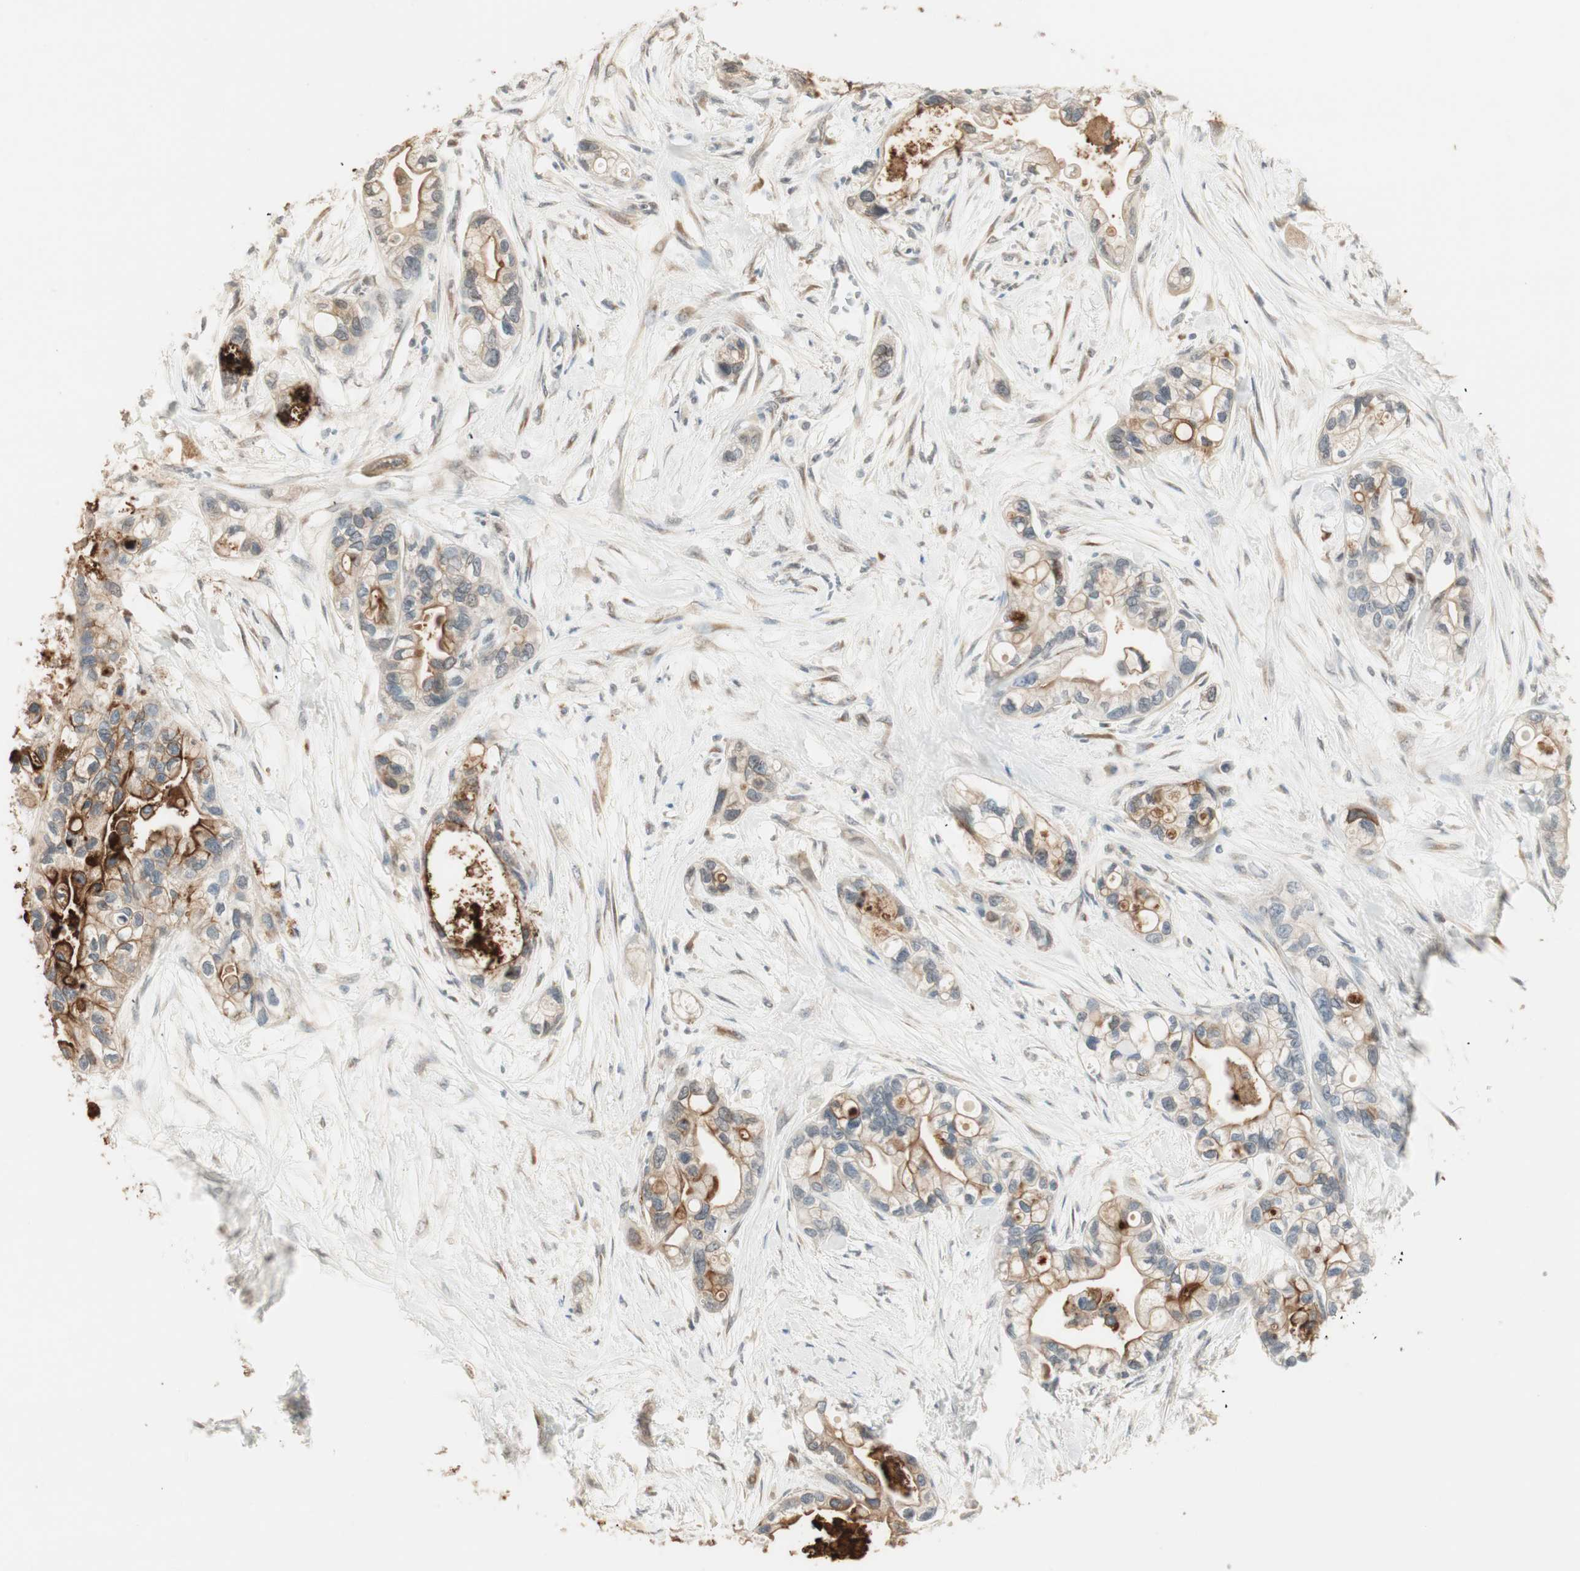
{"staining": {"intensity": "strong", "quantity": "25%-75%", "location": "cytoplasmic/membranous"}, "tissue": "pancreatic cancer", "cell_type": "Tumor cells", "image_type": "cancer", "snomed": [{"axis": "morphology", "description": "Adenocarcinoma, NOS"}, {"axis": "topography", "description": "Pancreas"}], "caption": "This photomicrograph displays immunohistochemistry (IHC) staining of pancreatic cancer, with high strong cytoplasmic/membranous positivity in about 25%-75% of tumor cells.", "gene": "TASOR", "patient": {"sex": "female", "age": 77}}